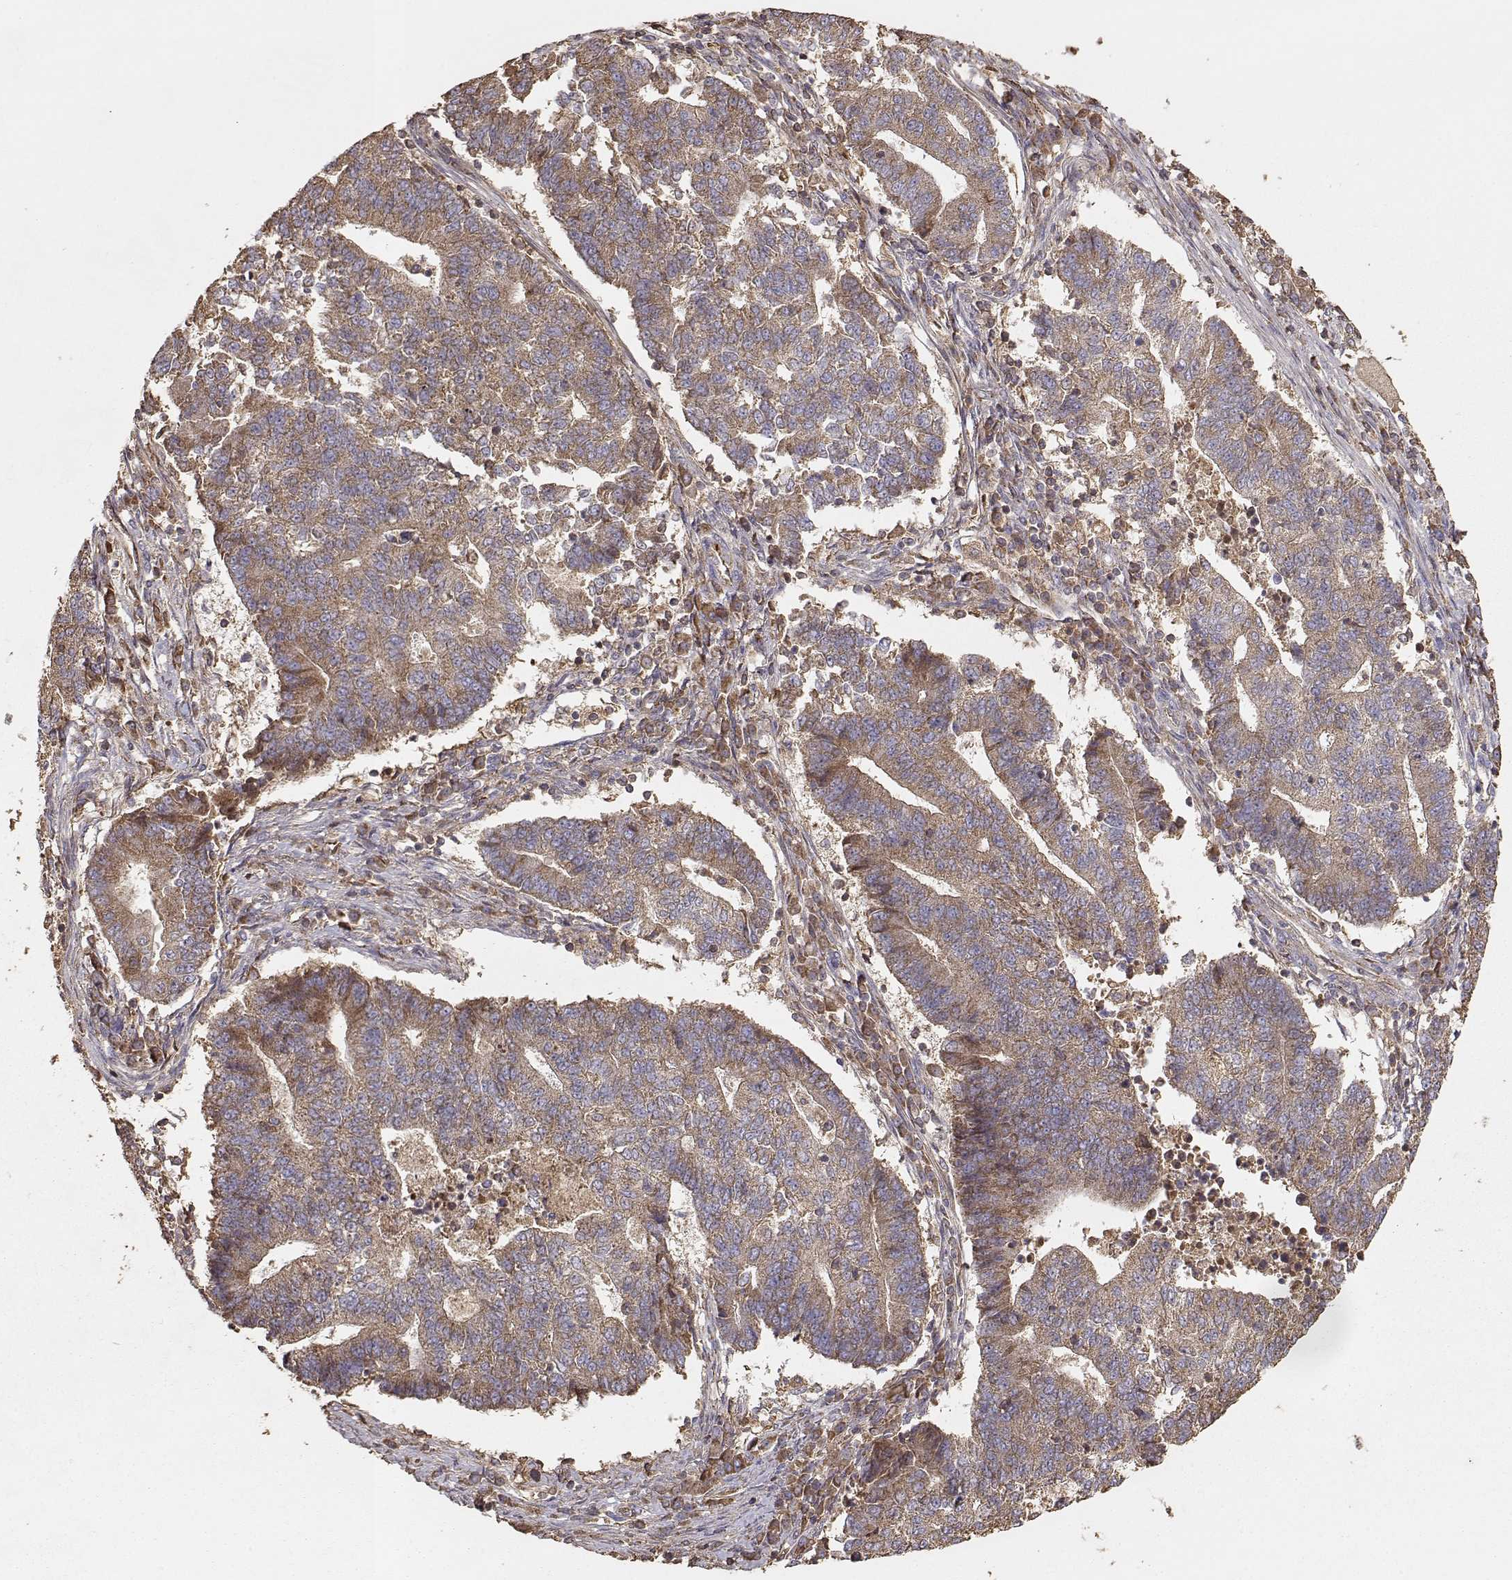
{"staining": {"intensity": "moderate", "quantity": ">75%", "location": "cytoplasmic/membranous"}, "tissue": "endometrial cancer", "cell_type": "Tumor cells", "image_type": "cancer", "snomed": [{"axis": "morphology", "description": "Adenocarcinoma, NOS"}, {"axis": "topography", "description": "Uterus"}, {"axis": "topography", "description": "Endometrium"}], "caption": "Protein staining by immunohistochemistry (IHC) demonstrates moderate cytoplasmic/membranous staining in about >75% of tumor cells in endometrial adenocarcinoma.", "gene": "TARS3", "patient": {"sex": "female", "age": 54}}